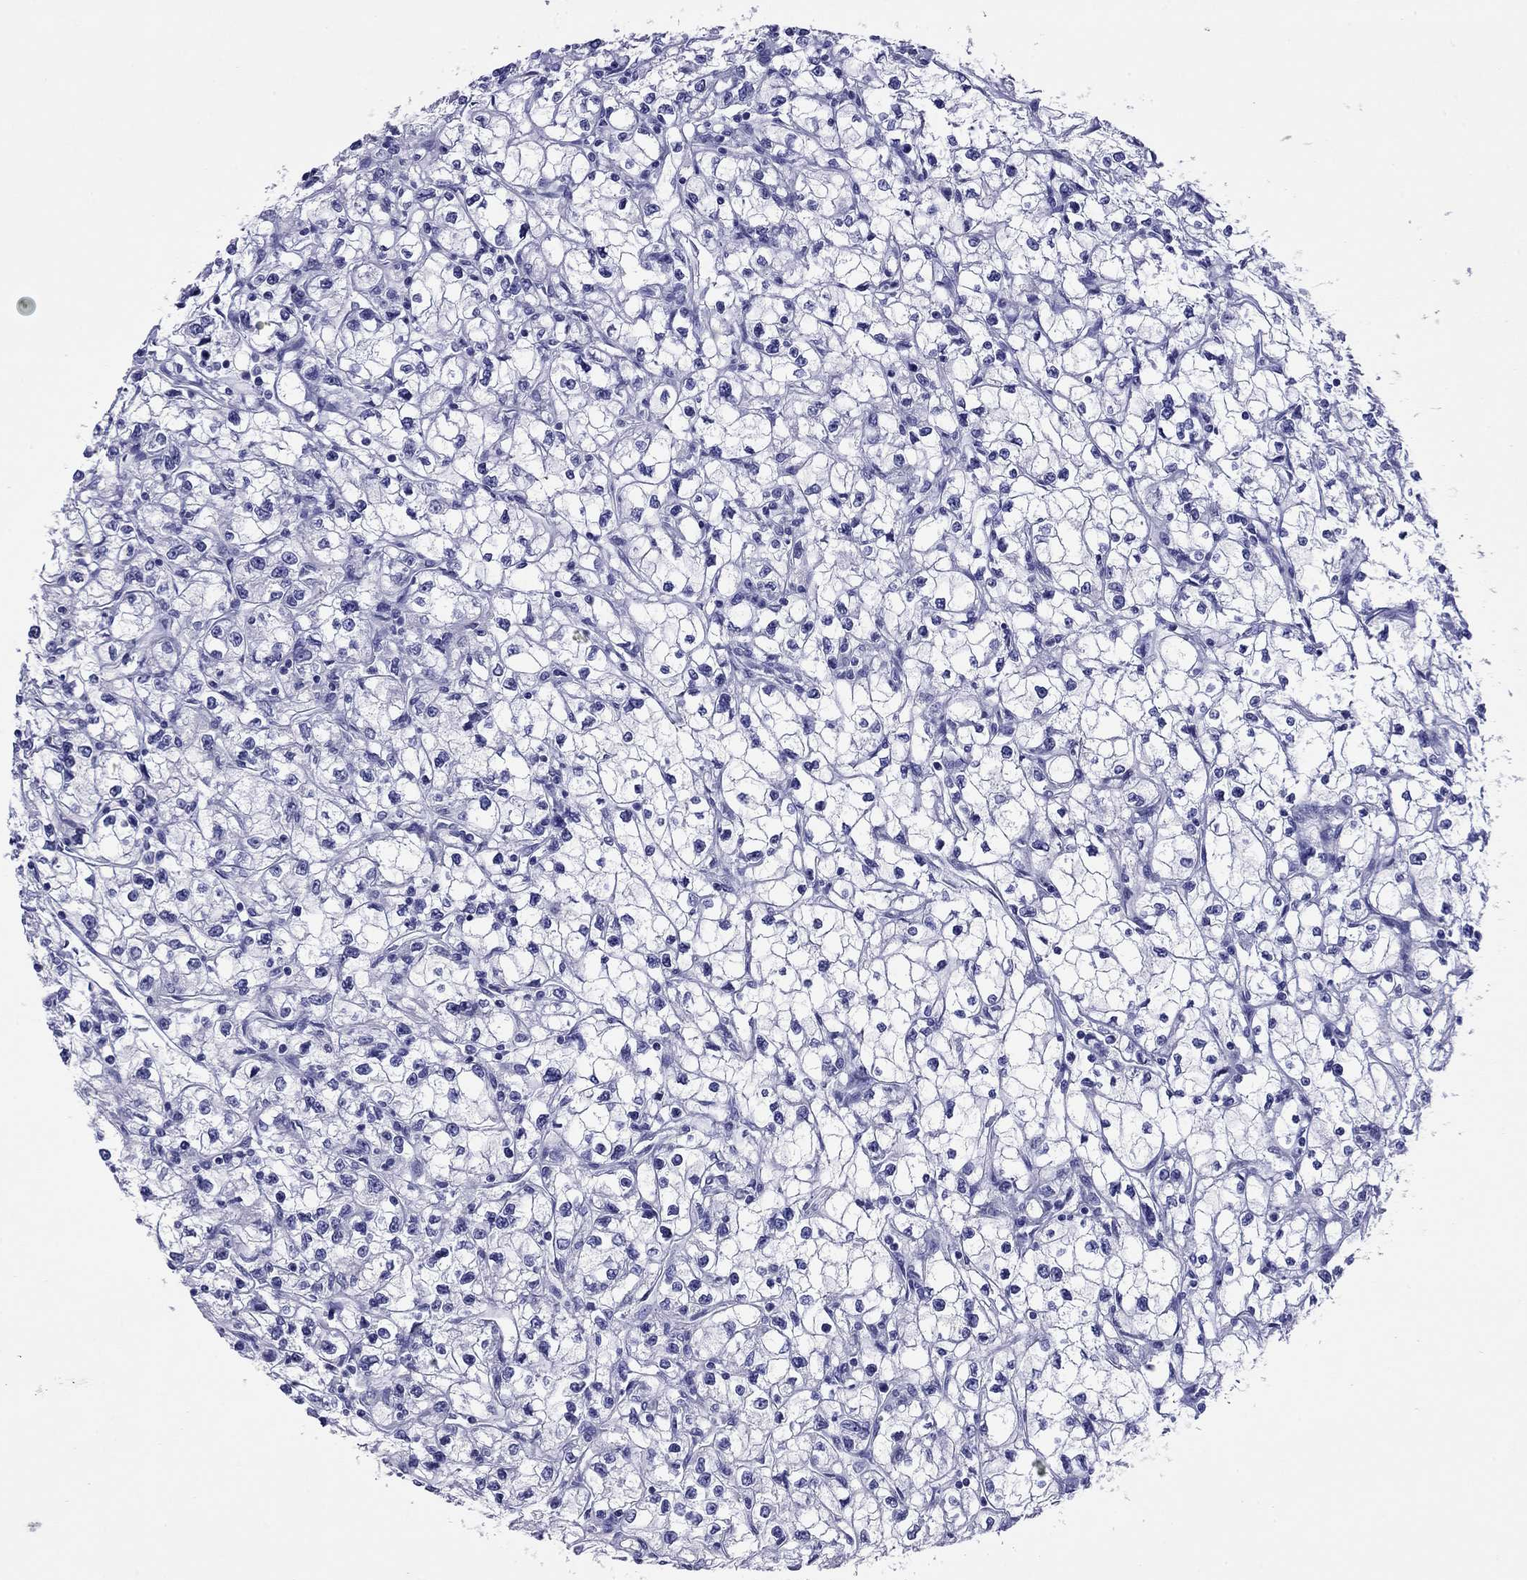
{"staining": {"intensity": "negative", "quantity": "none", "location": "none"}, "tissue": "renal cancer", "cell_type": "Tumor cells", "image_type": "cancer", "snomed": [{"axis": "morphology", "description": "Adenocarcinoma, NOS"}, {"axis": "topography", "description": "Kidney"}], "caption": "Immunohistochemistry micrograph of renal cancer stained for a protein (brown), which demonstrates no positivity in tumor cells. (Immunohistochemistry, brightfield microscopy, high magnification).", "gene": "FIGLA", "patient": {"sex": "male", "age": 67}}